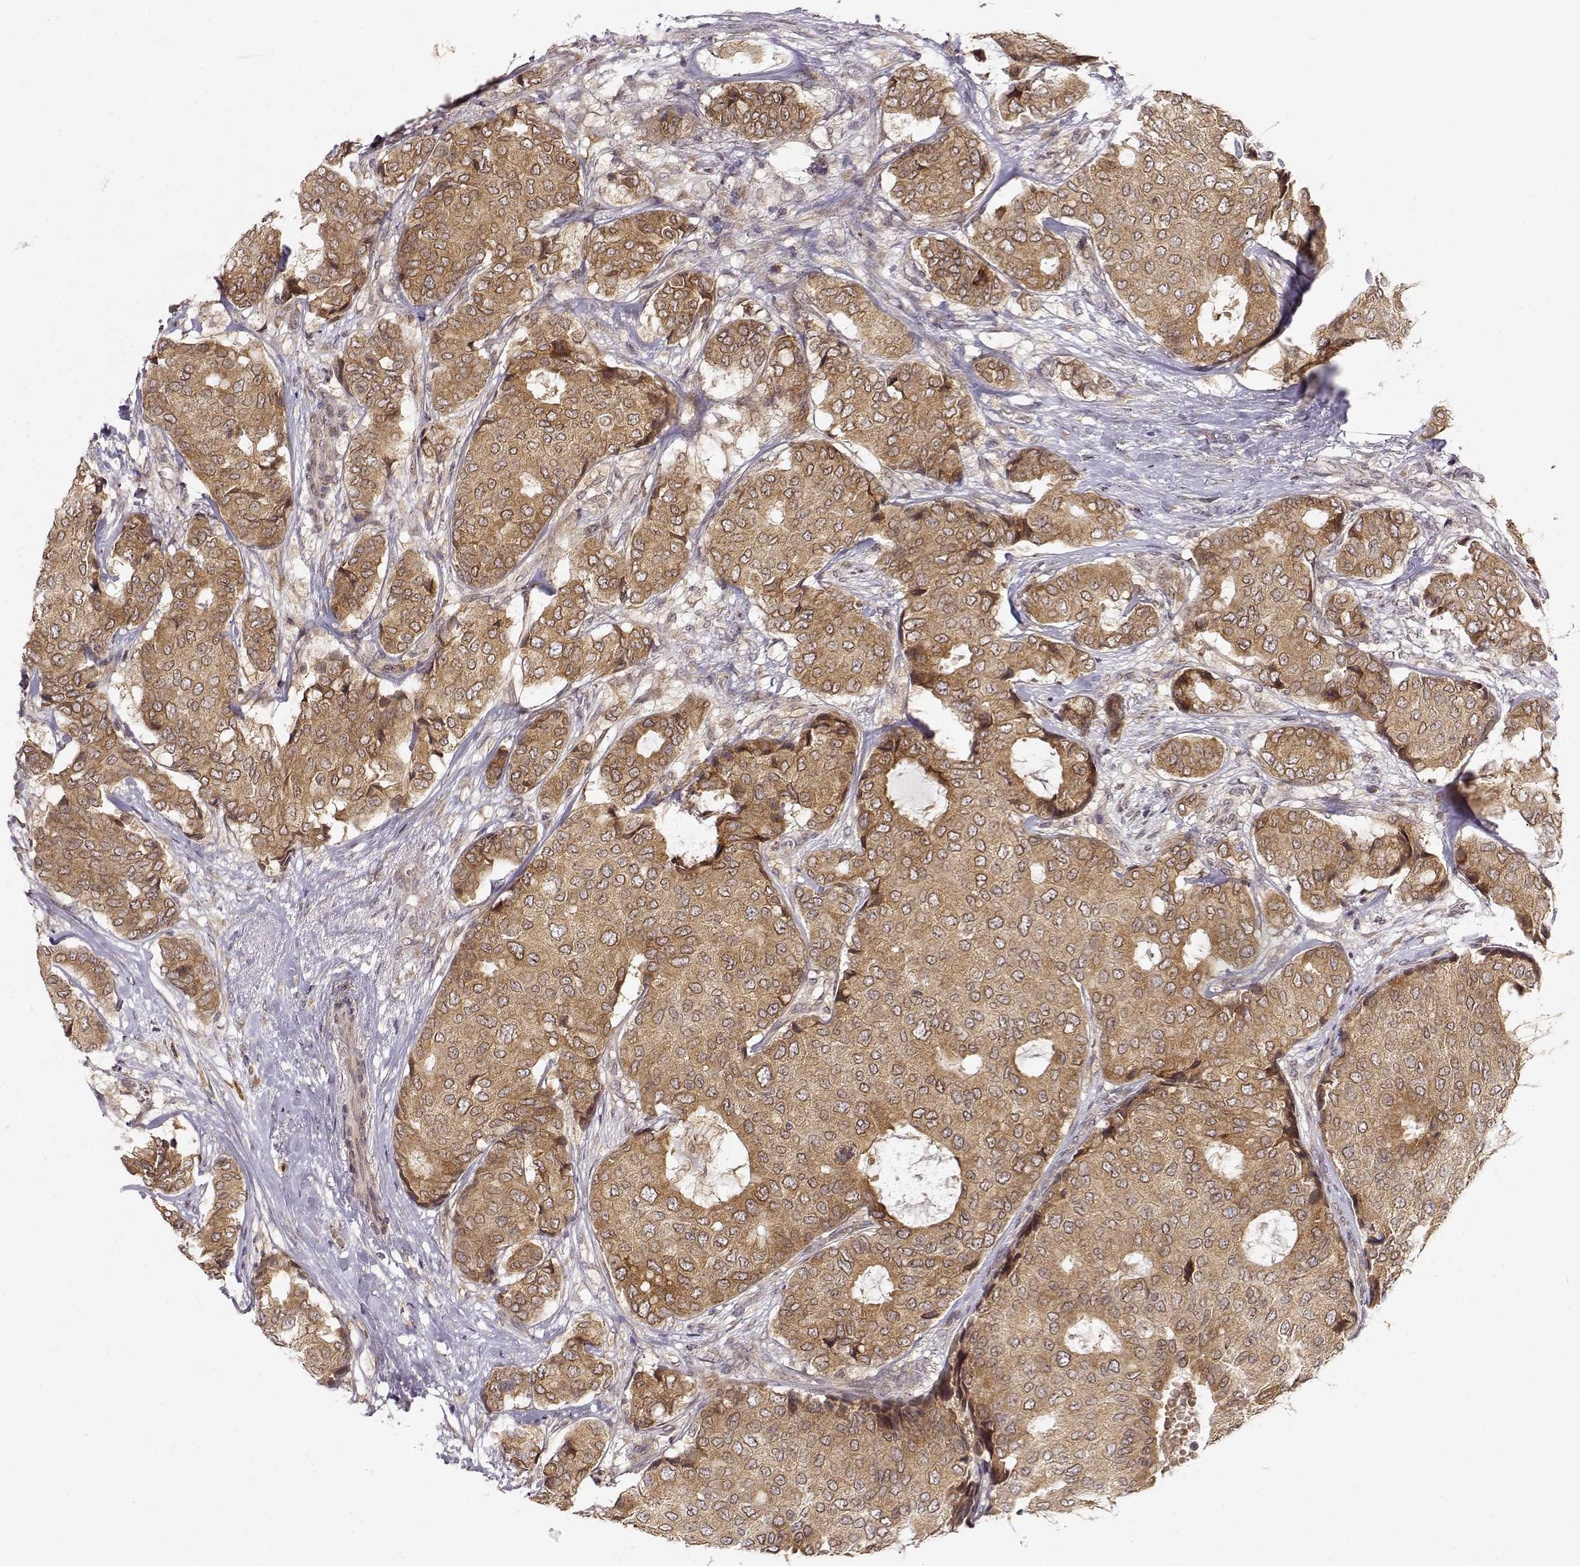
{"staining": {"intensity": "weak", "quantity": ">75%", "location": "cytoplasmic/membranous"}, "tissue": "breast cancer", "cell_type": "Tumor cells", "image_type": "cancer", "snomed": [{"axis": "morphology", "description": "Duct carcinoma"}, {"axis": "topography", "description": "Breast"}], "caption": "High-power microscopy captured an immunohistochemistry image of infiltrating ductal carcinoma (breast), revealing weak cytoplasmic/membranous staining in about >75% of tumor cells. (DAB = brown stain, brightfield microscopy at high magnification).", "gene": "ERGIC2", "patient": {"sex": "female", "age": 75}}